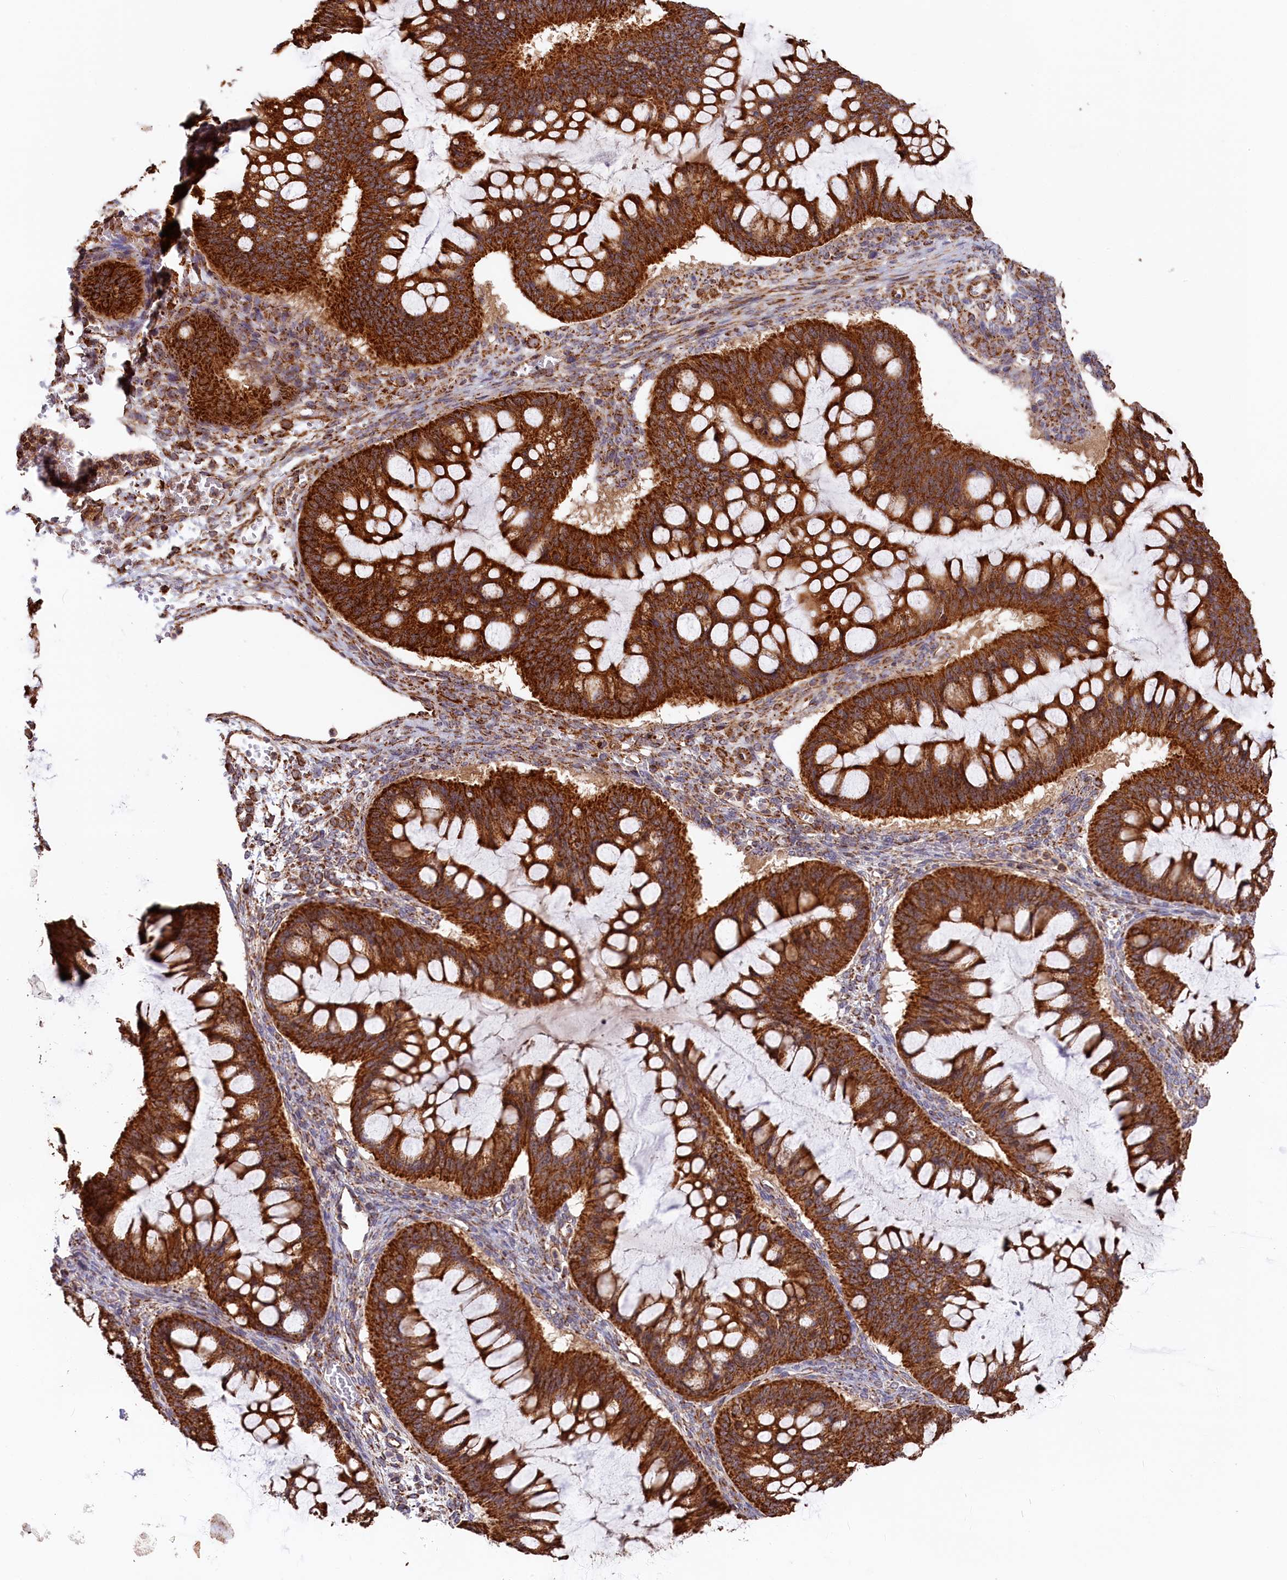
{"staining": {"intensity": "strong", "quantity": ">75%", "location": "cytoplasmic/membranous"}, "tissue": "ovarian cancer", "cell_type": "Tumor cells", "image_type": "cancer", "snomed": [{"axis": "morphology", "description": "Cystadenocarcinoma, mucinous, NOS"}, {"axis": "topography", "description": "Ovary"}], "caption": "Human ovarian cancer (mucinous cystadenocarcinoma) stained with a protein marker demonstrates strong staining in tumor cells.", "gene": "MACROD1", "patient": {"sex": "female", "age": 73}}